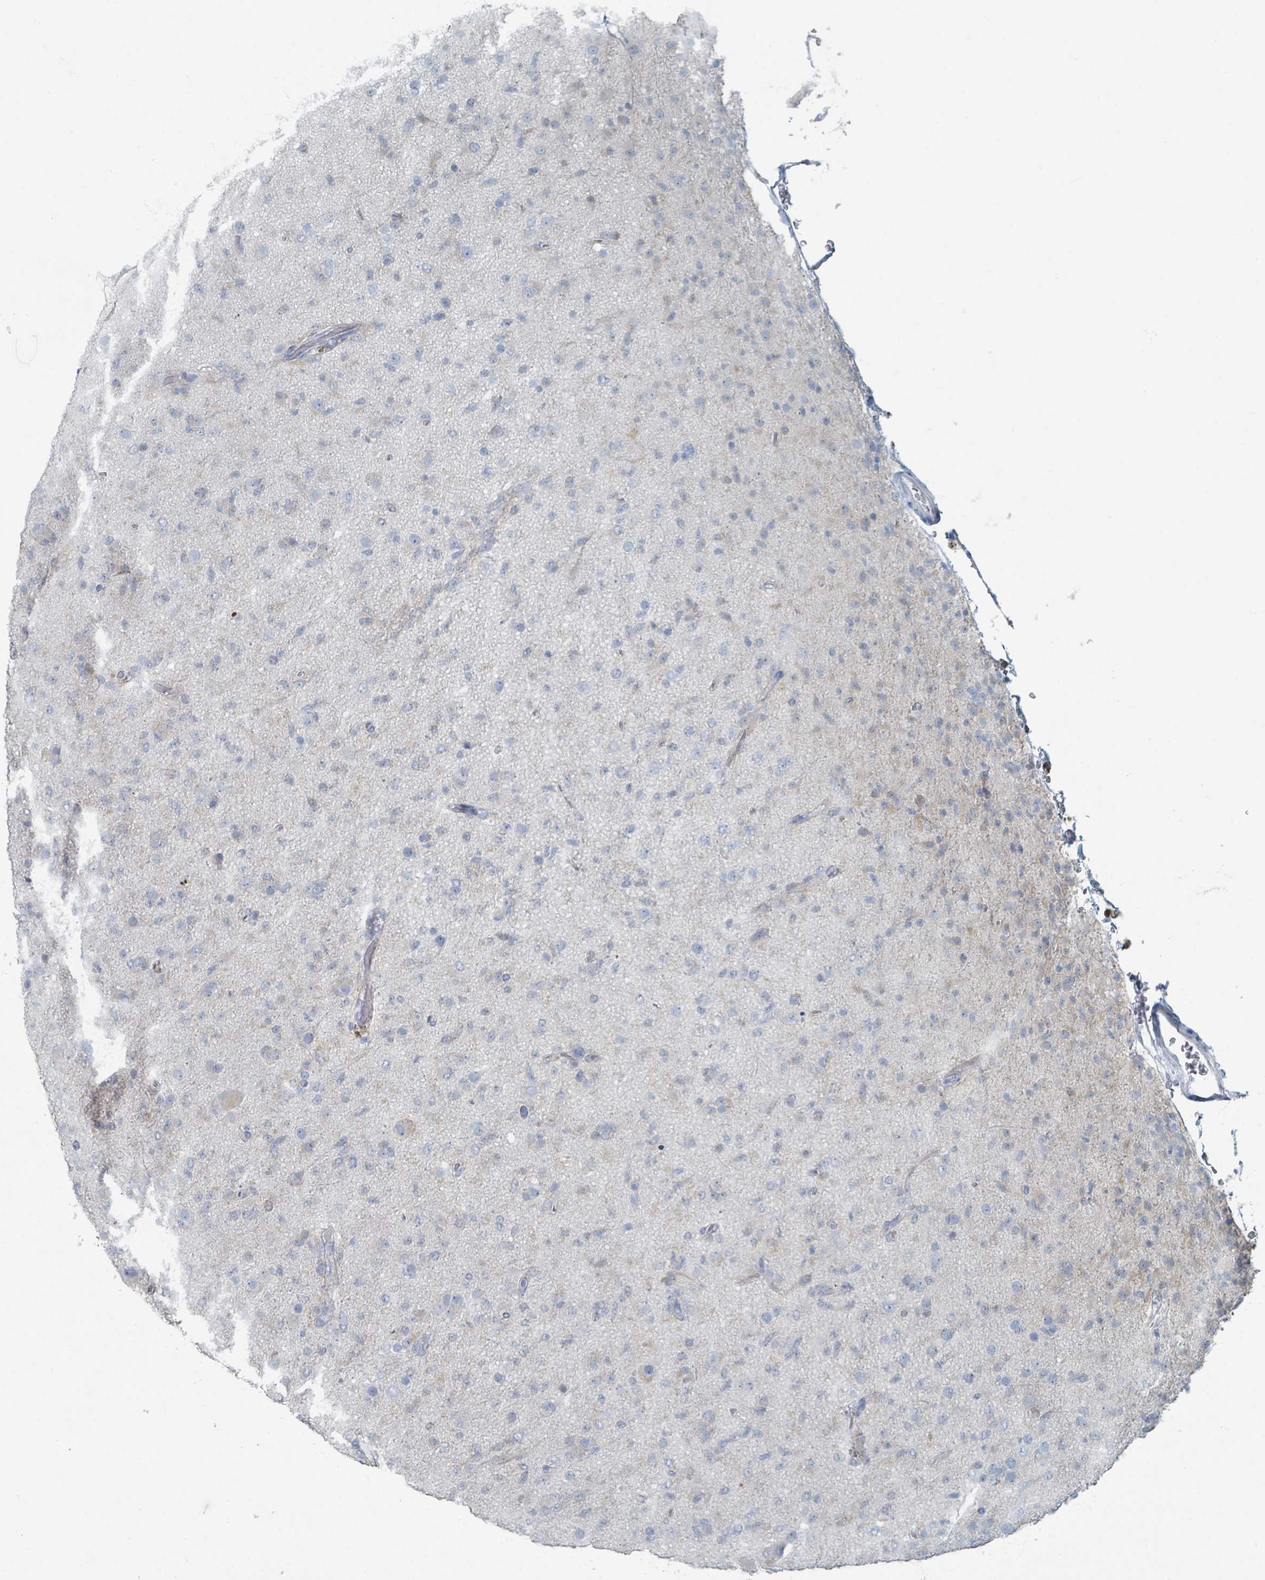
{"staining": {"intensity": "negative", "quantity": "none", "location": "none"}, "tissue": "glioma", "cell_type": "Tumor cells", "image_type": "cancer", "snomed": [{"axis": "morphology", "description": "Glioma, malignant, Low grade"}, {"axis": "topography", "description": "Brain"}], "caption": "Malignant low-grade glioma was stained to show a protein in brown. There is no significant expression in tumor cells.", "gene": "GAMT", "patient": {"sex": "male", "age": 65}}